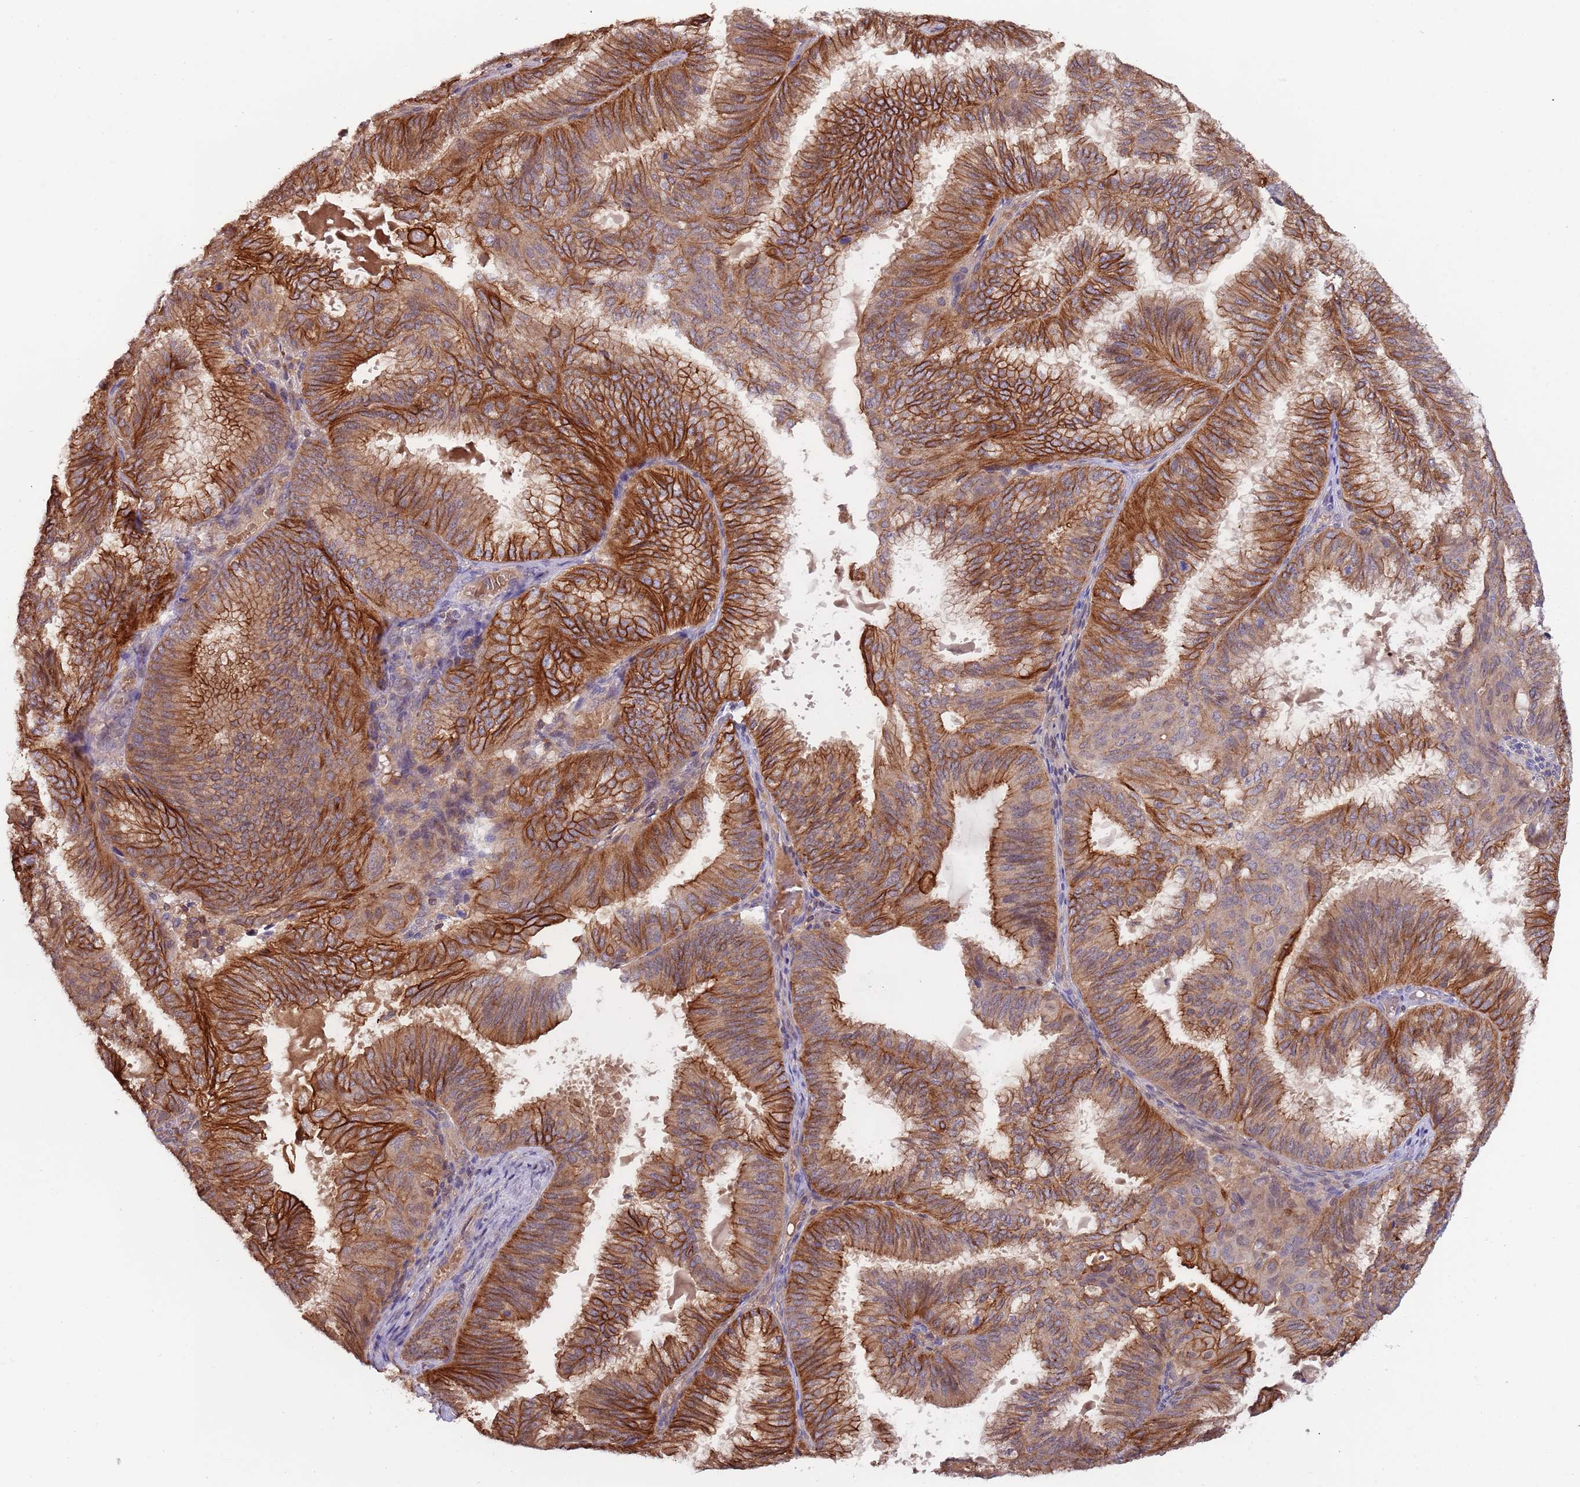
{"staining": {"intensity": "strong", "quantity": "25%-75%", "location": "cytoplasmic/membranous"}, "tissue": "endometrial cancer", "cell_type": "Tumor cells", "image_type": "cancer", "snomed": [{"axis": "morphology", "description": "Adenocarcinoma, NOS"}, {"axis": "topography", "description": "Endometrium"}], "caption": "Protein staining shows strong cytoplasmic/membranous positivity in about 25%-75% of tumor cells in endometrial cancer. The staining was performed using DAB (3,3'-diaminobenzidine) to visualize the protein expression in brown, while the nuclei were stained in blue with hematoxylin (Magnification: 20x).", "gene": "GSDMD", "patient": {"sex": "female", "age": 49}}